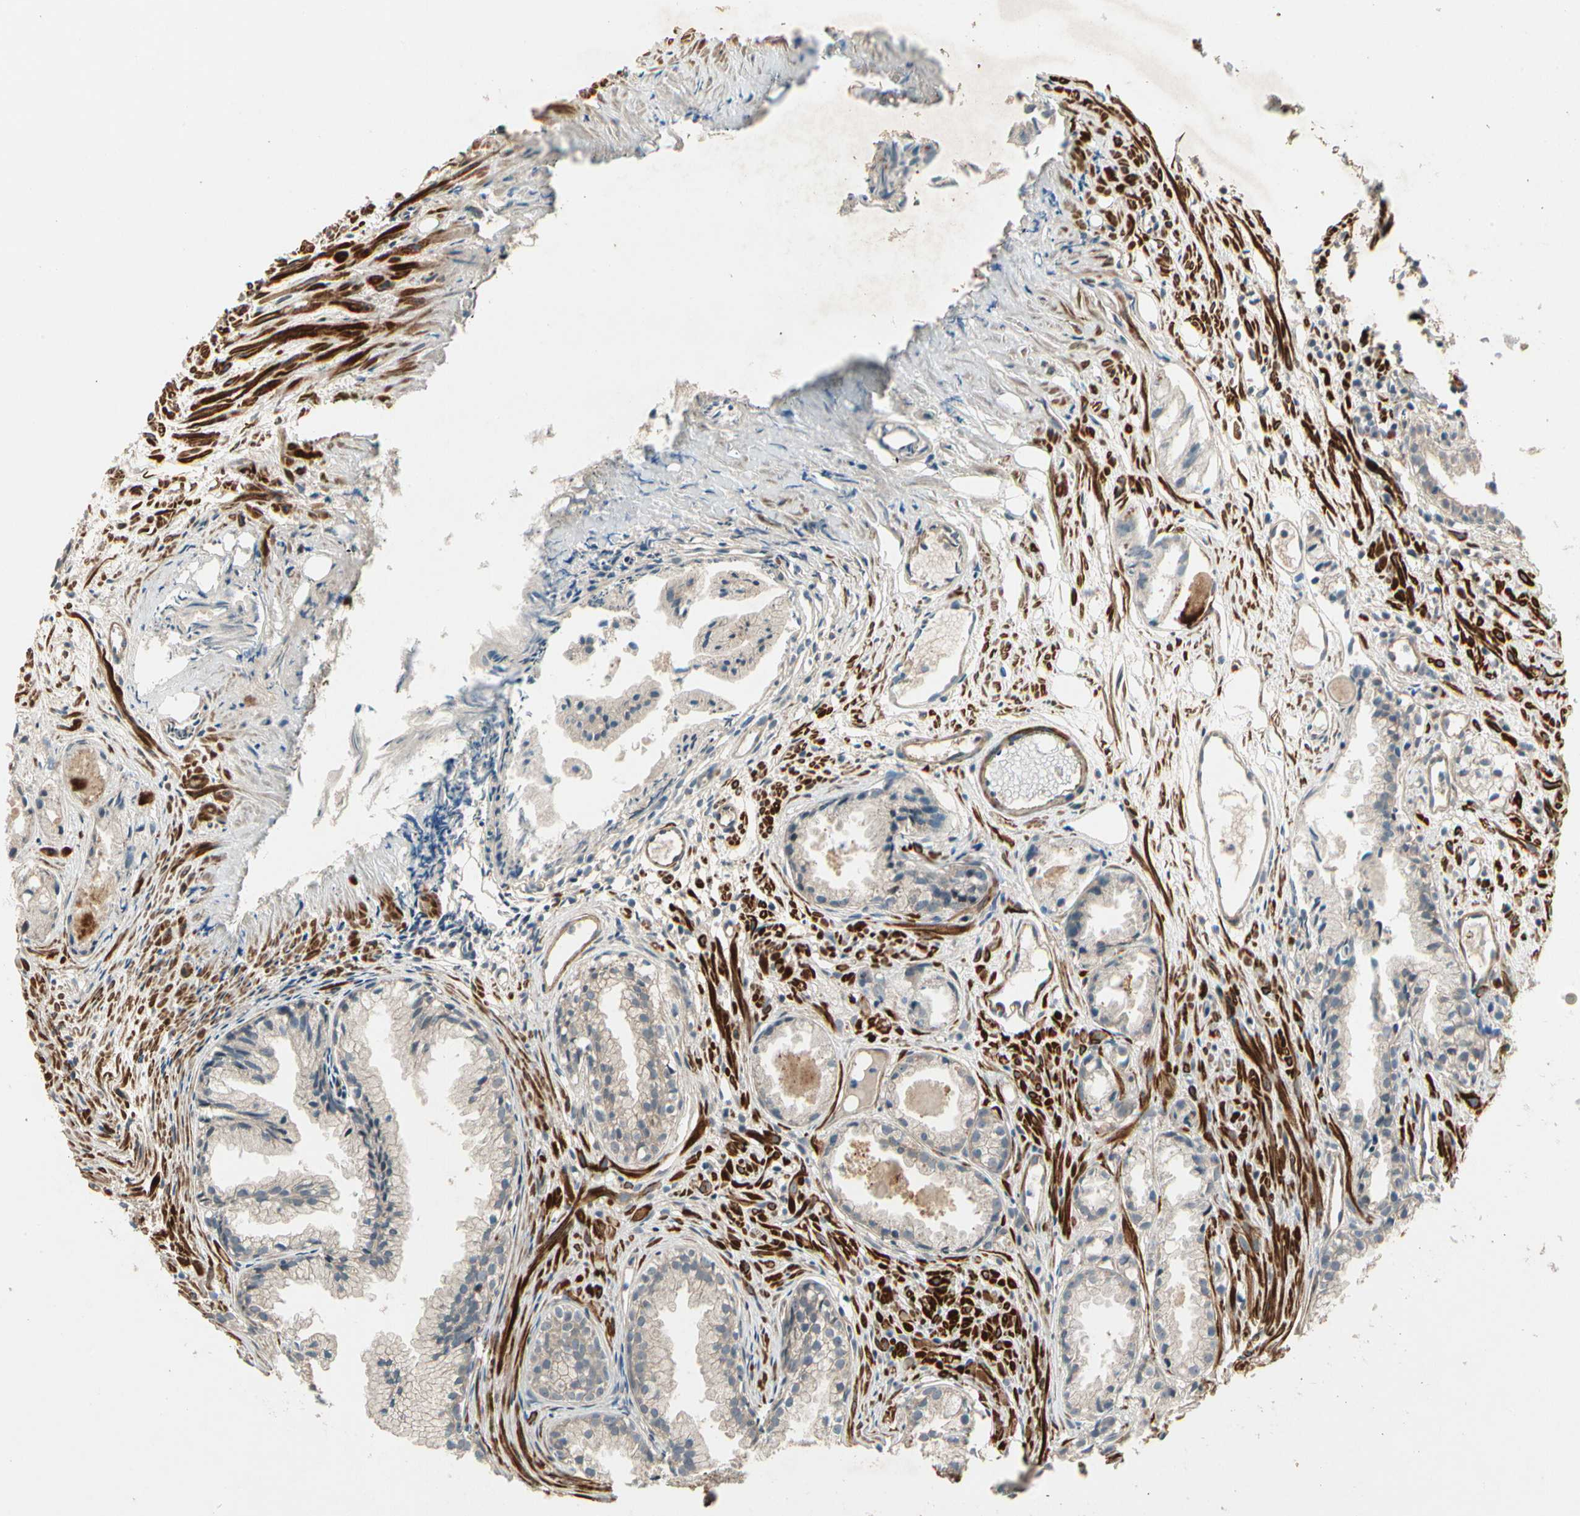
{"staining": {"intensity": "negative", "quantity": "none", "location": "none"}, "tissue": "prostate cancer", "cell_type": "Tumor cells", "image_type": "cancer", "snomed": [{"axis": "morphology", "description": "Adenocarcinoma, Low grade"}, {"axis": "topography", "description": "Prostate"}], "caption": "DAB immunohistochemical staining of prostate cancer (low-grade adenocarcinoma) shows no significant positivity in tumor cells.", "gene": "ACVR1", "patient": {"sex": "male", "age": 72}}